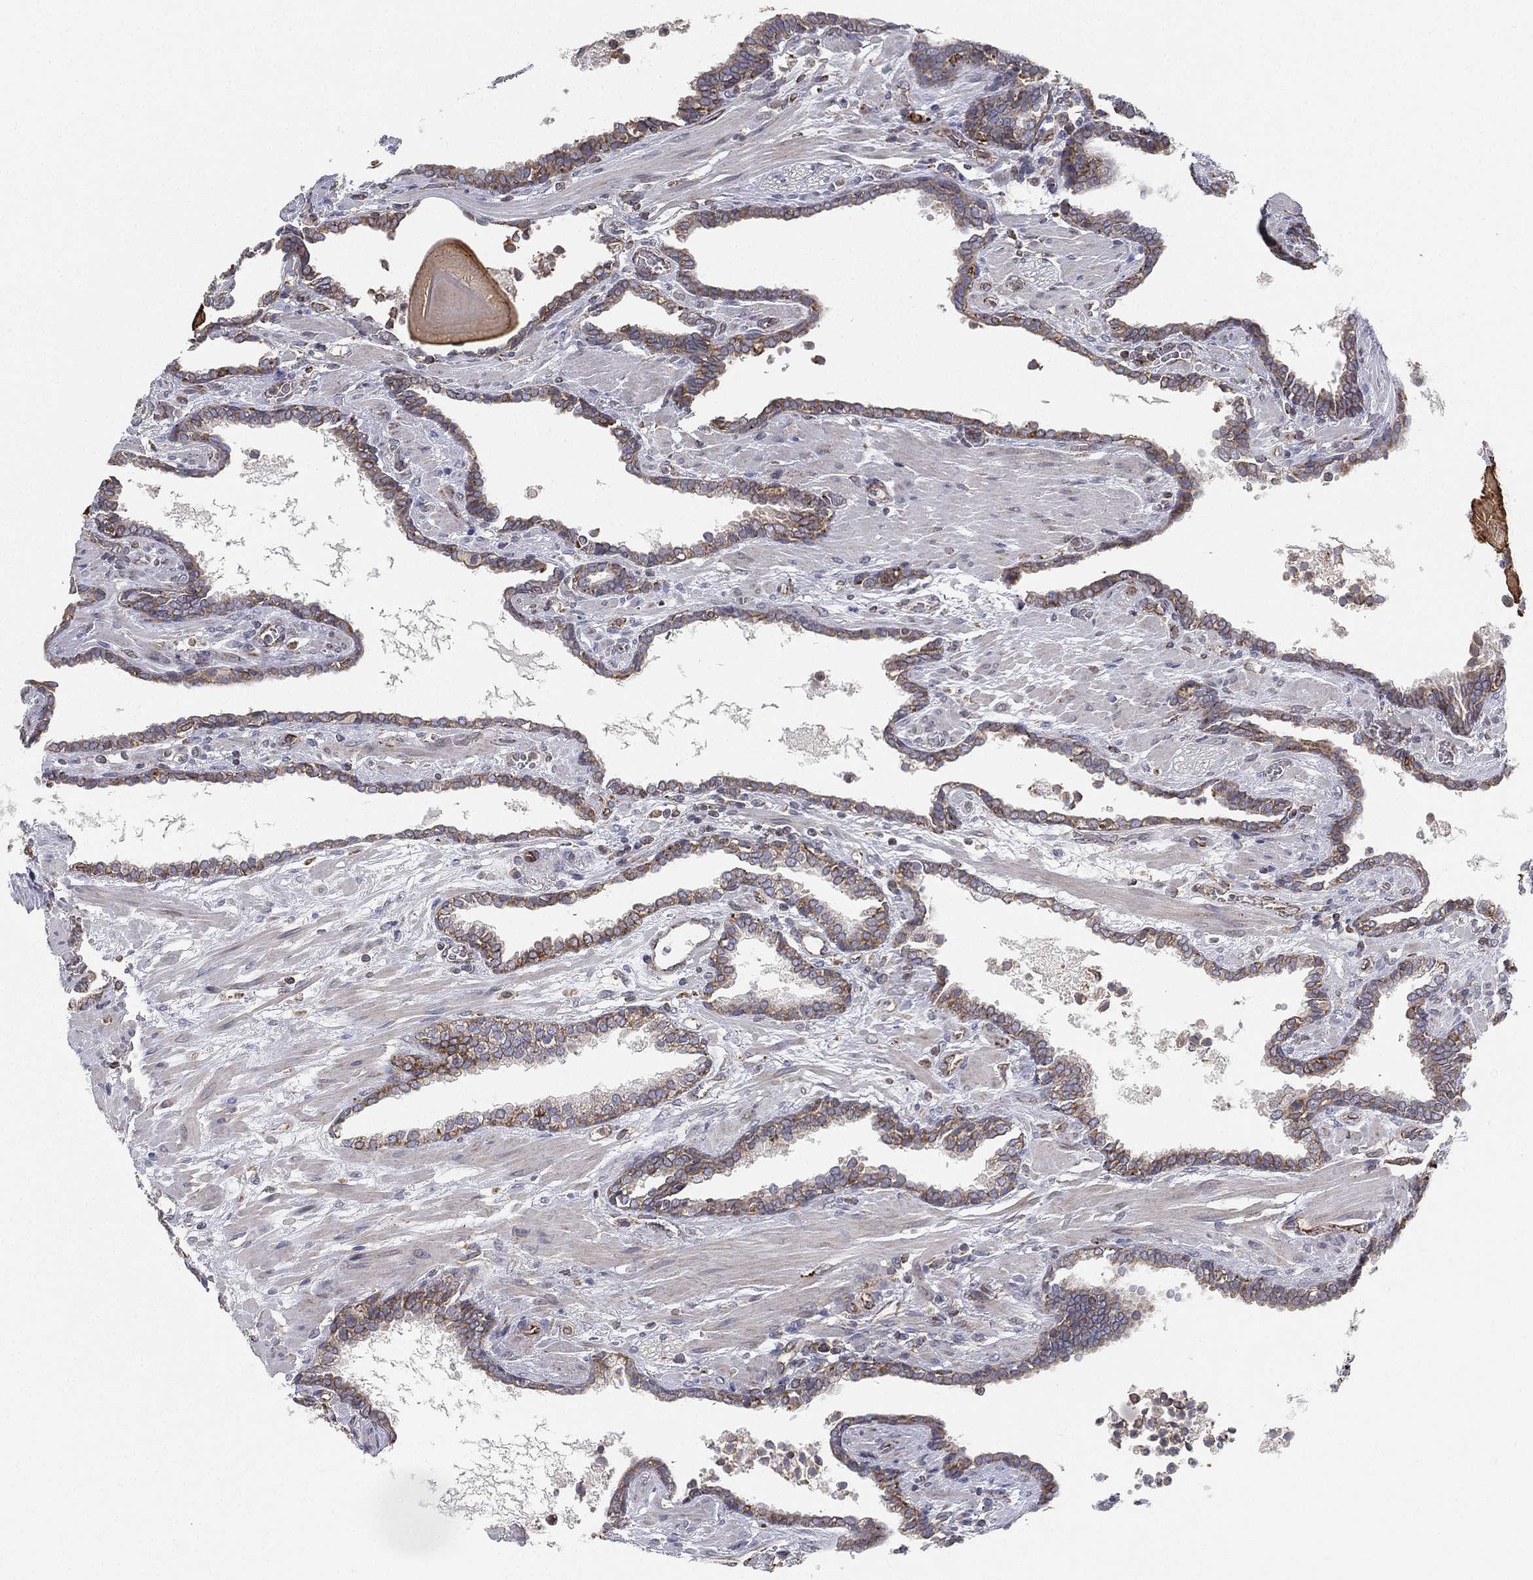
{"staining": {"intensity": "weak", "quantity": "25%-75%", "location": "cytoplasmic/membranous"}, "tissue": "prostate cancer", "cell_type": "Tumor cells", "image_type": "cancer", "snomed": [{"axis": "morphology", "description": "Adenocarcinoma, Low grade"}, {"axis": "topography", "description": "Prostate"}], "caption": "Prostate cancer (low-grade adenocarcinoma) stained for a protein (brown) demonstrates weak cytoplasmic/membranous positive positivity in about 25%-75% of tumor cells.", "gene": "CYB5B", "patient": {"sex": "male", "age": 69}}